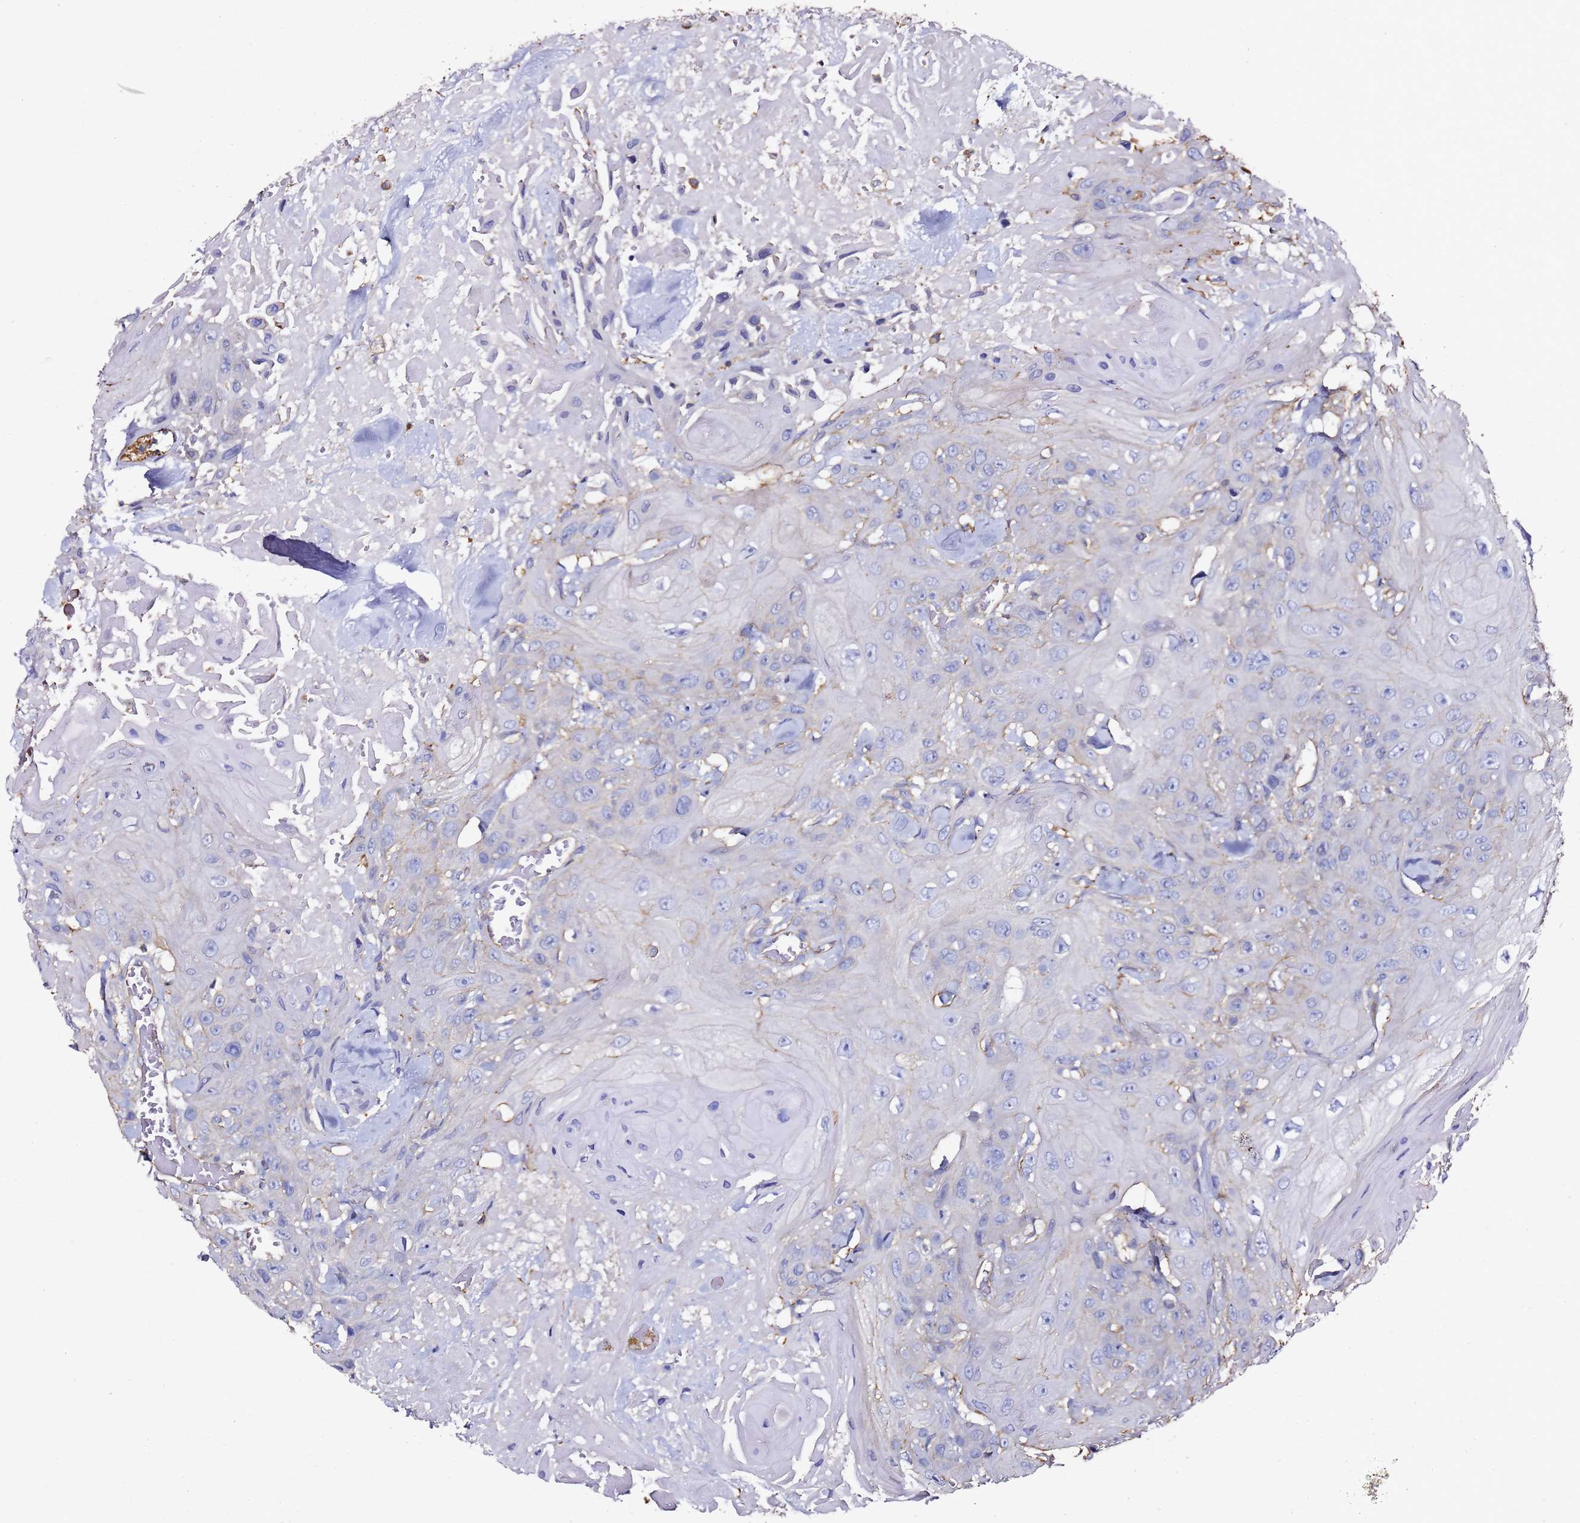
{"staining": {"intensity": "negative", "quantity": "none", "location": "none"}, "tissue": "head and neck cancer", "cell_type": "Tumor cells", "image_type": "cancer", "snomed": [{"axis": "morphology", "description": "Squamous cell carcinoma, NOS"}, {"axis": "topography", "description": "Head-Neck"}], "caption": "IHC image of neoplastic tissue: human squamous cell carcinoma (head and neck) stained with DAB (3,3'-diaminobenzidine) shows no significant protein positivity in tumor cells. The staining is performed using DAB brown chromogen with nuclei counter-stained in using hematoxylin.", "gene": "ZFP36L2", "patient": {"sex": "male", "age": 81}}